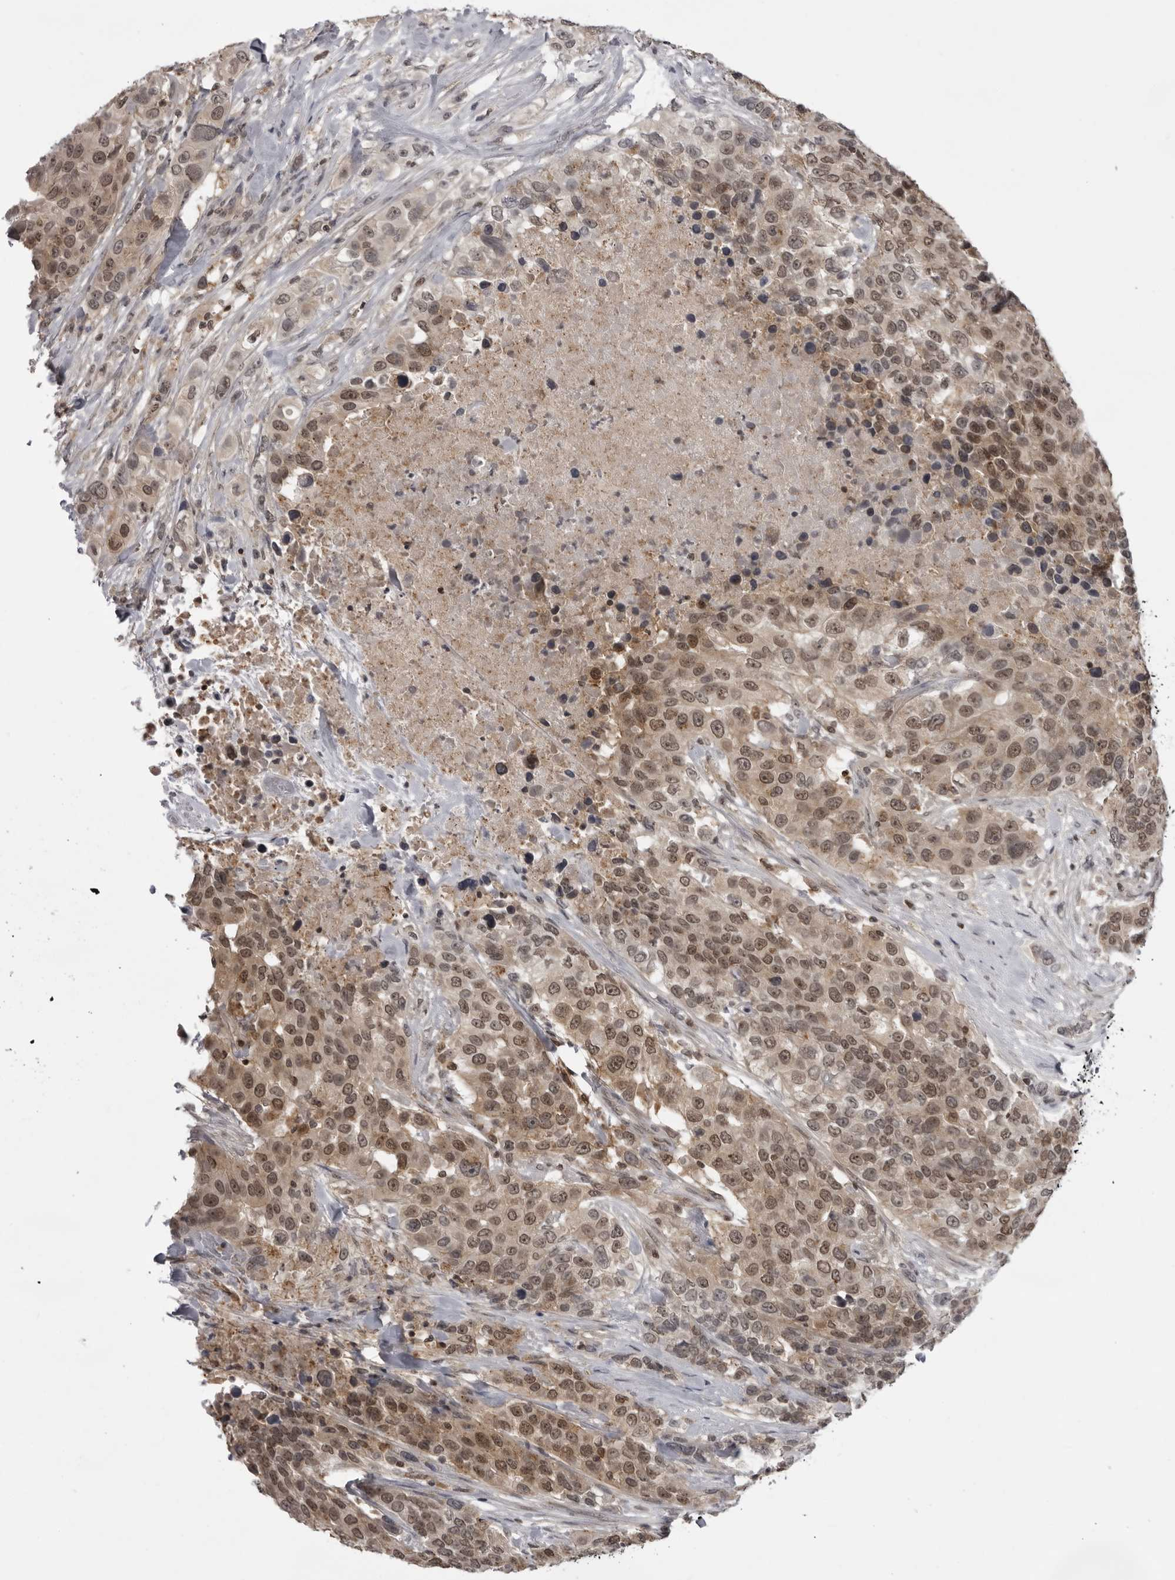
{"staining": {"intensity": "moderate", "quantity": ">75%", "location": "cytoplasmic/membranous,nuclear"}, "tissue": "urothelial cancer", "cell_type": "Tumor cells", "image_type": "cancer", "snomed": [{"axis": "morphology", "description": "Urothelial carcinoma, High grade"}, {"axis": "topography", "description": "Urinary bladder"}], "caption": "High-grade urothelial carcinoma was stained to show a protein in brown. There is medium levels of moderate cytoplasmic/membranous and nuclear expression in approximately >75% of tumor cells.", "gene": "PDCL3", "patient": {"sex": "female", "age": 80}}